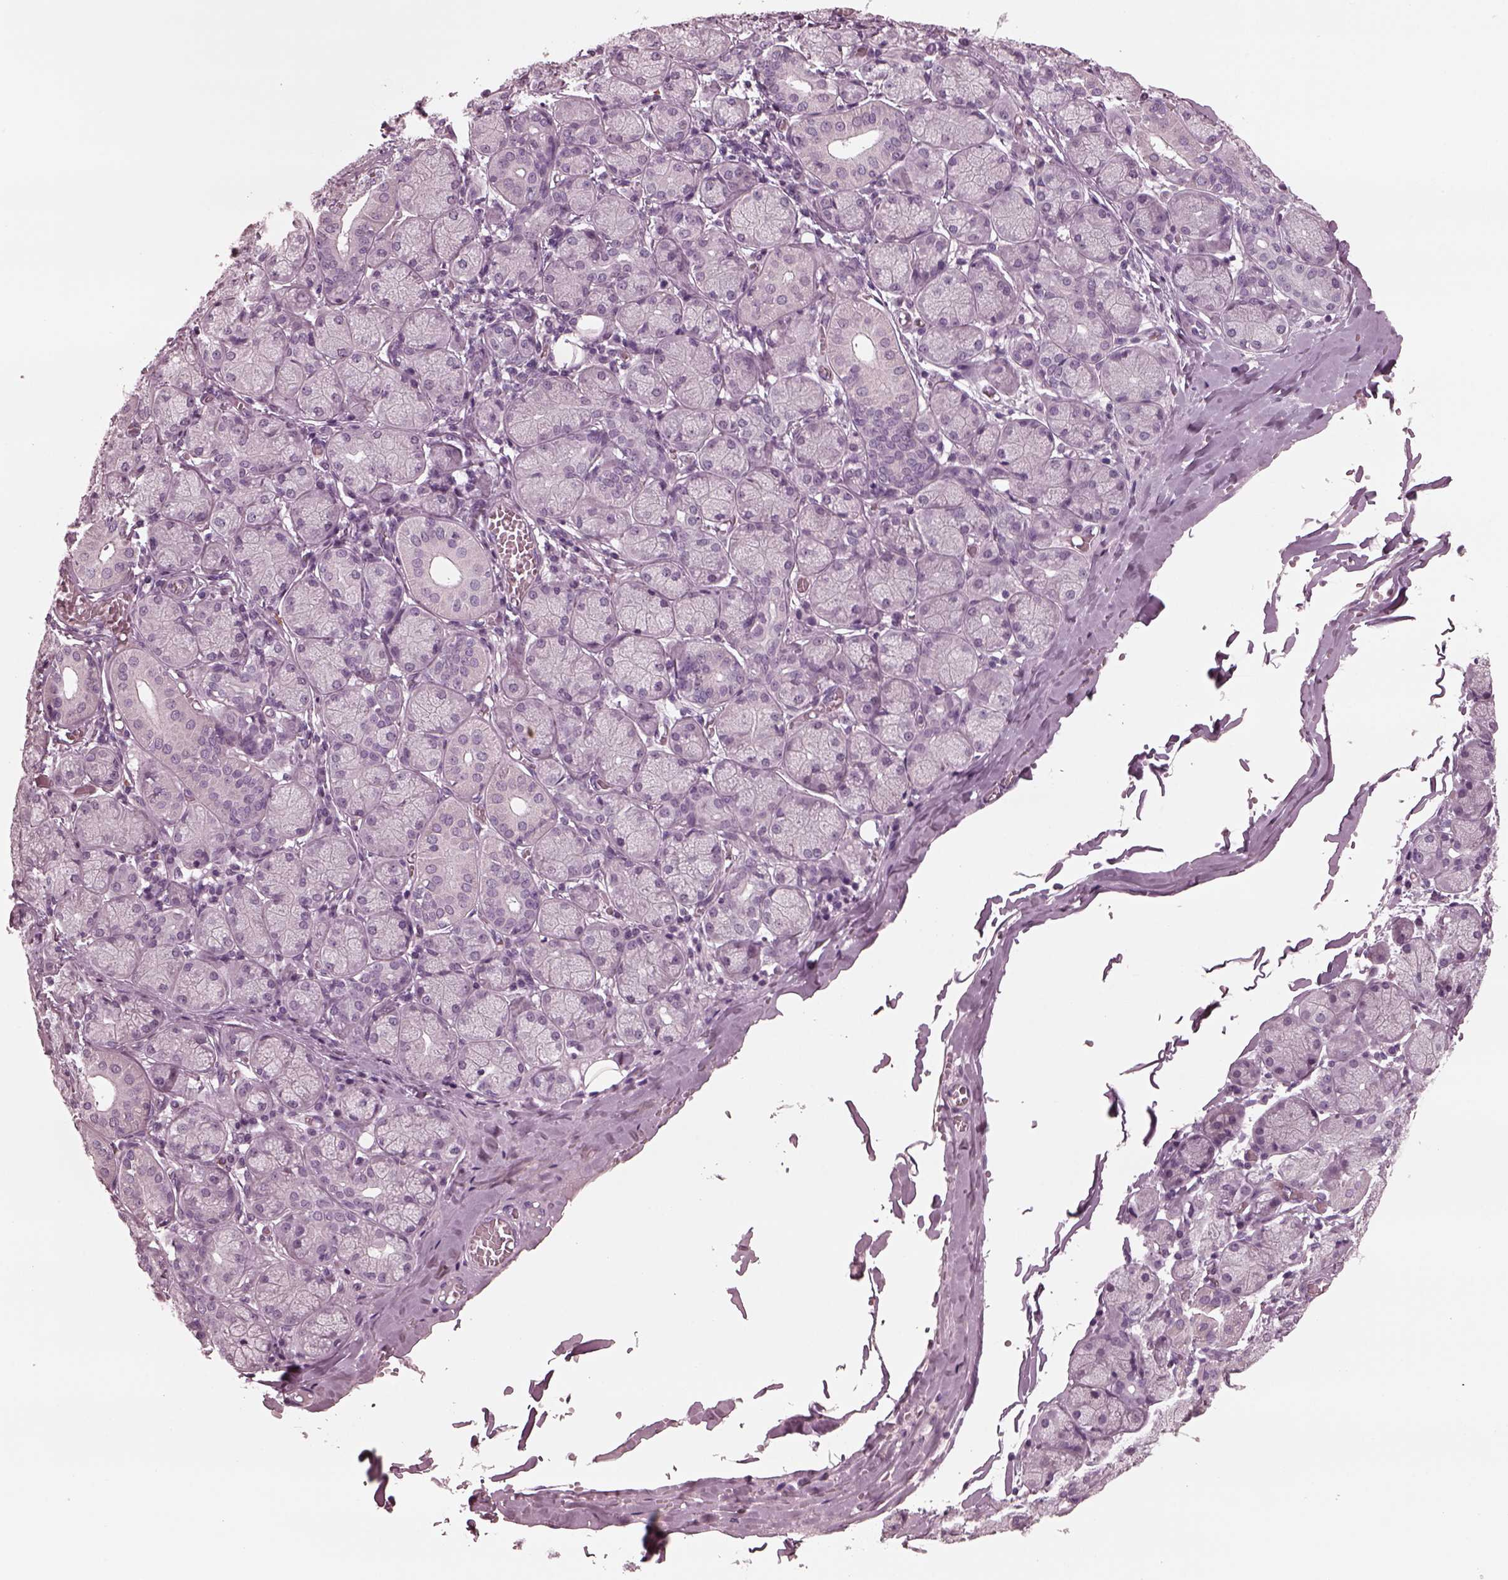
{"staining": {"intensity": "negative", "quantity": "none", "location": "none"}, "tissue": "salivary gland", "cell_type": "Glandular cells", "image_type": "normal", "snomed": [{"axis": "morphology", "description": "Normal tissue, NOS"}, {"axis": "topography", "description": "Salivary gland"}, {"axis": "topography", "description": "Peripheral nerve tissue"}], "caption": "High power microscopy micrograph of an IHC histopathology image of unremarkable salivary gland, revealing no significant expression in glandular cells. (Immunohistochemistry (ihc), brightfield microscopy, high magnification).", "gene": "YY2", "patient": {"sex": "female", "age": 24}}